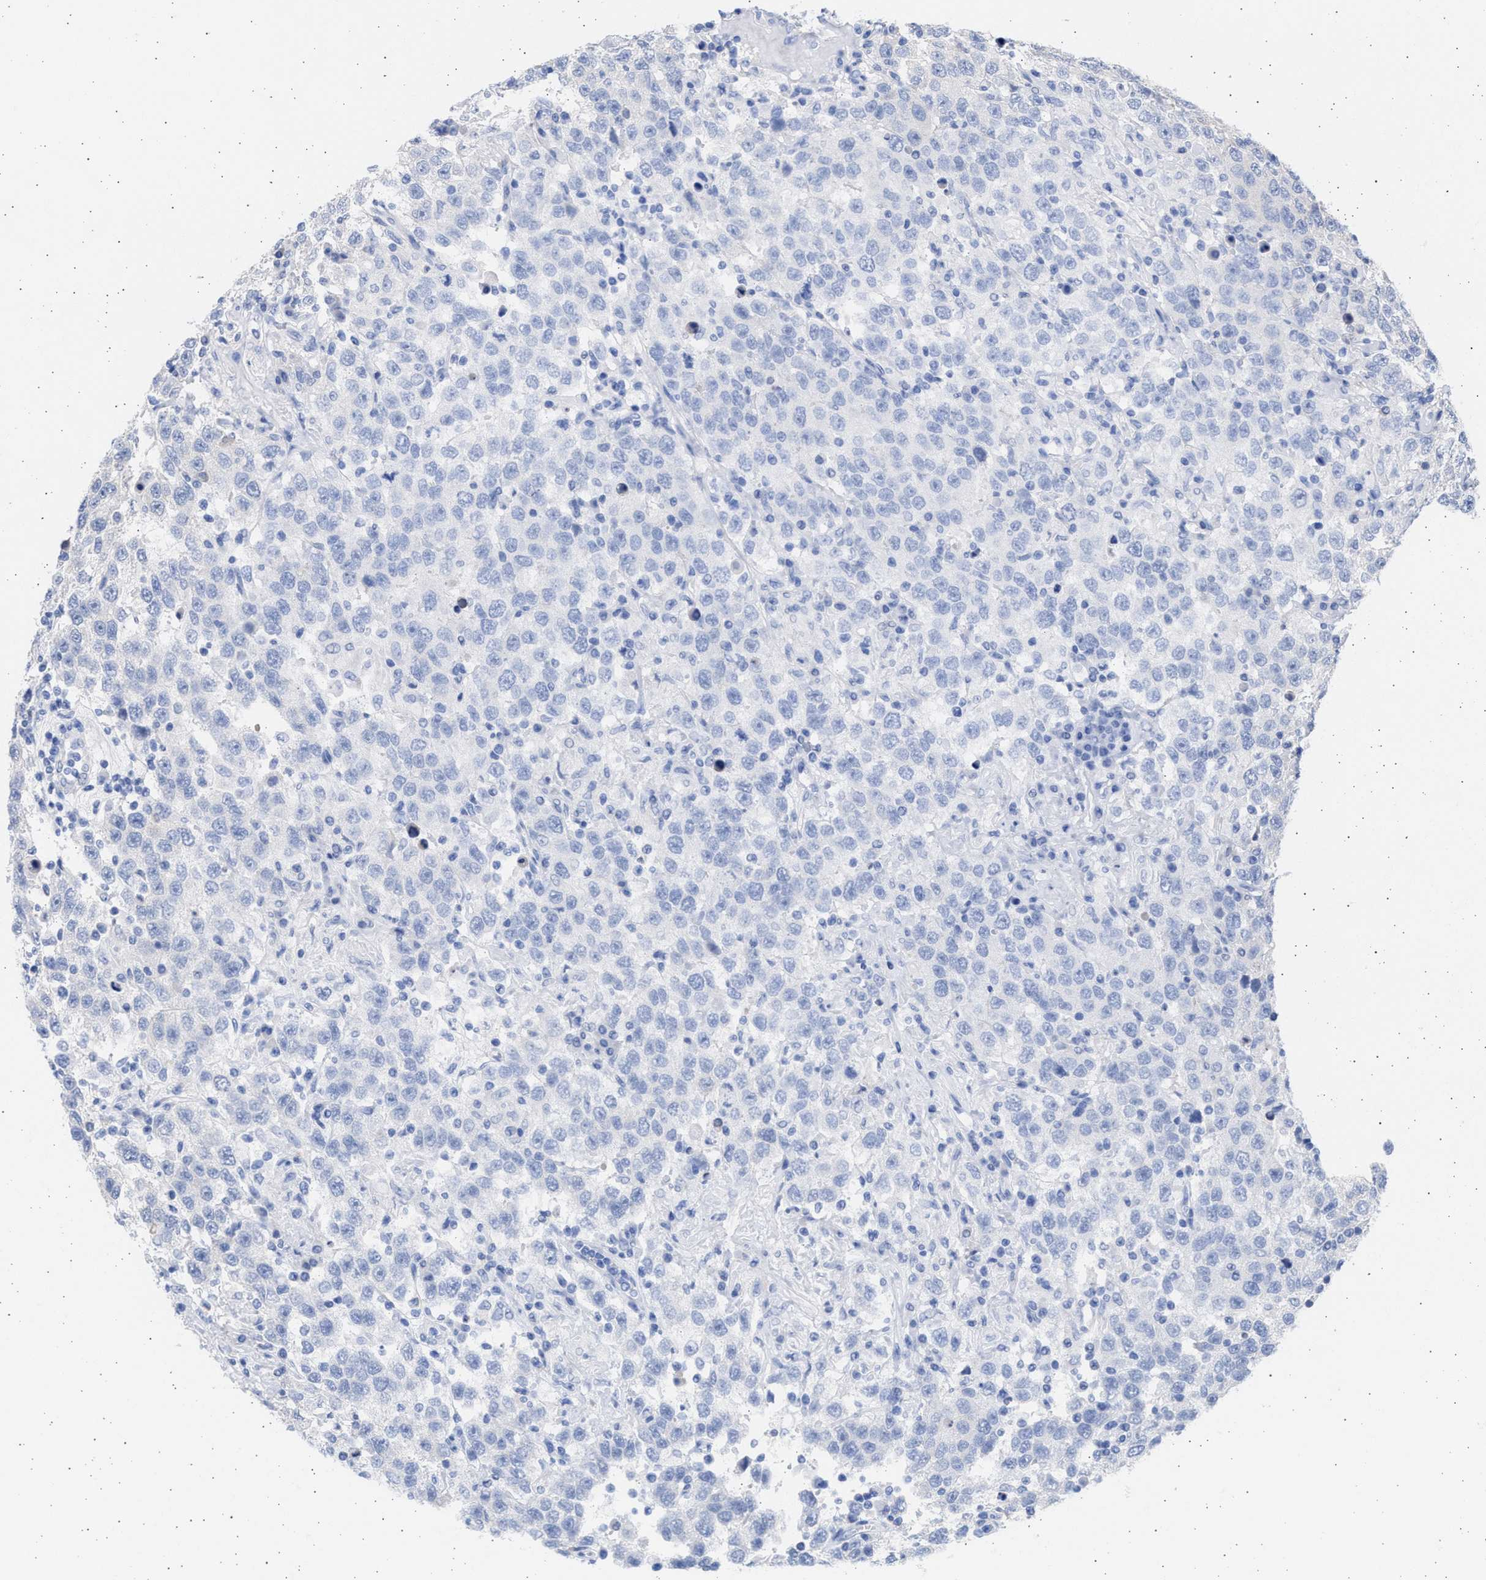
{"staining": {"intensity": "negative", "quantity": "none", "location": "none"}, "tissue": "testis cancer", "cell_type": "Tumor cells", "image_type": "cancer", "snomed": [{"axis": "morphology", "description": "Seminoma, NOS"}, {"axis": "topography", "description": "Testis"}], "caption": "This is an IHC image of human testis cancer (seminoma). There is no staining in tumor cells.", "gene": "ALDOC", "patient": {"sex": "male", "age": 41}}